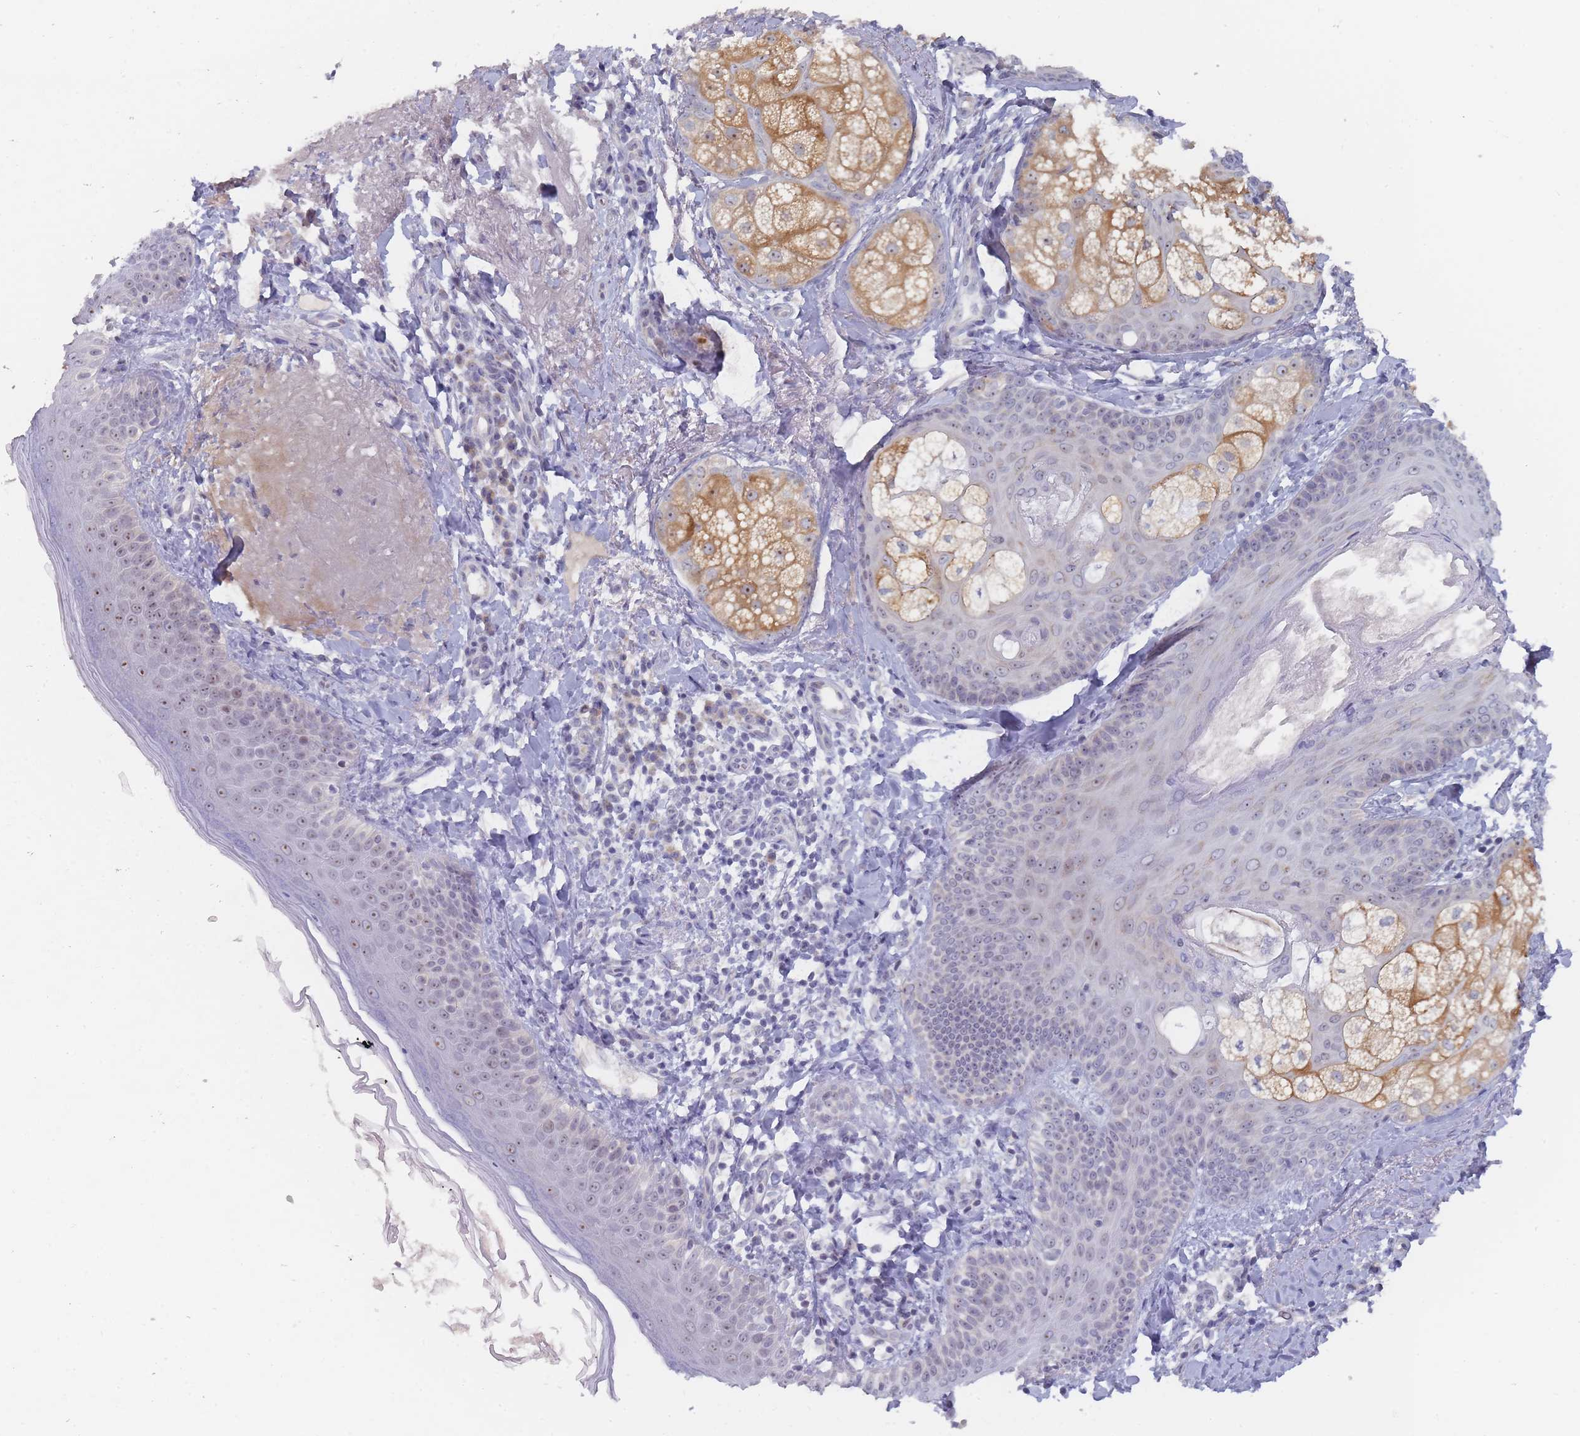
{"staining": {"intensity": "negative", "quantity": "none", "location": "none"}, "tissue": "skin", "cell_type": "Fibroblasts", "image_type": "normal", "snomed": [{"axis": "morphology", "description": "Normal tissue, NOS"}, {"axis": "topography", "description": "Skin"}], "caption": "Immunohistochemistry (IHC) of normal human skin displays no staining in fibroblasts. (Brightfield microscopy of DAB IHC at high magnification).", "gene": "RNF8", "patient": {"sex": "male", "age": 57}}